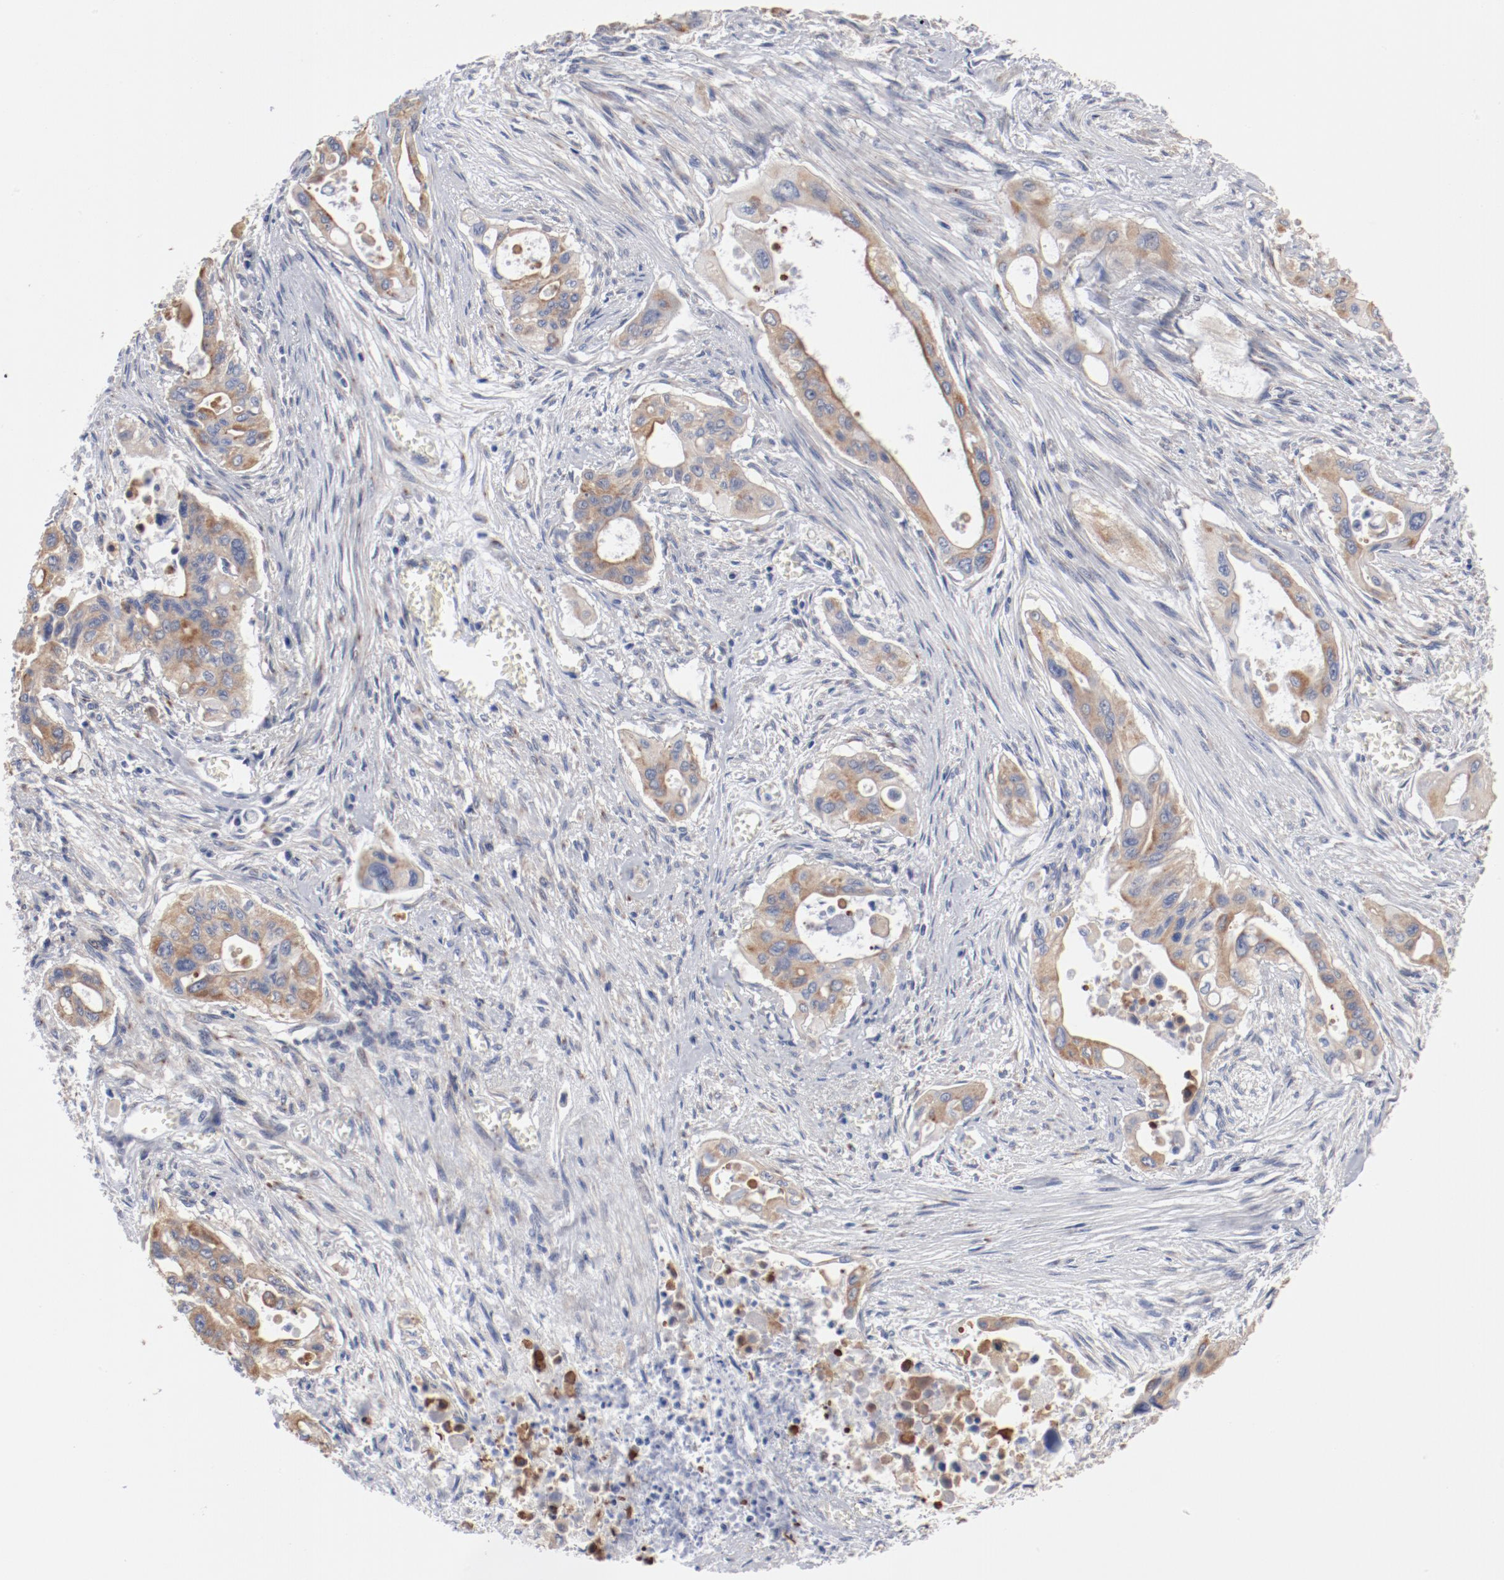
{"staining": {"intensity": "moderate", "quantity": ">75%", "location": "cytoplasmic/membranous"}, "tissue": "pancreatic cancer", "cell_type": "Tumor cells", "image_type": "cancer", "snomed": [{"axis": "morphology", "description": "Adenocarcinoma, NOS"}, {"axis": "topography", "description": "Pancreas"}], "caption": "Adenocarcinoma (pancreatic) tissue demonstrates moderate cytoplasmic/membranous expression in approximately >75% of tumor cells, visualized by immunohistochemistry. (DAB (3,3'-diaminobenzidine) IHC, brown staining for protein, blue staining for nuclei).", "gene": "GPR143", "patient": {"sex": "male", "age": 77}}